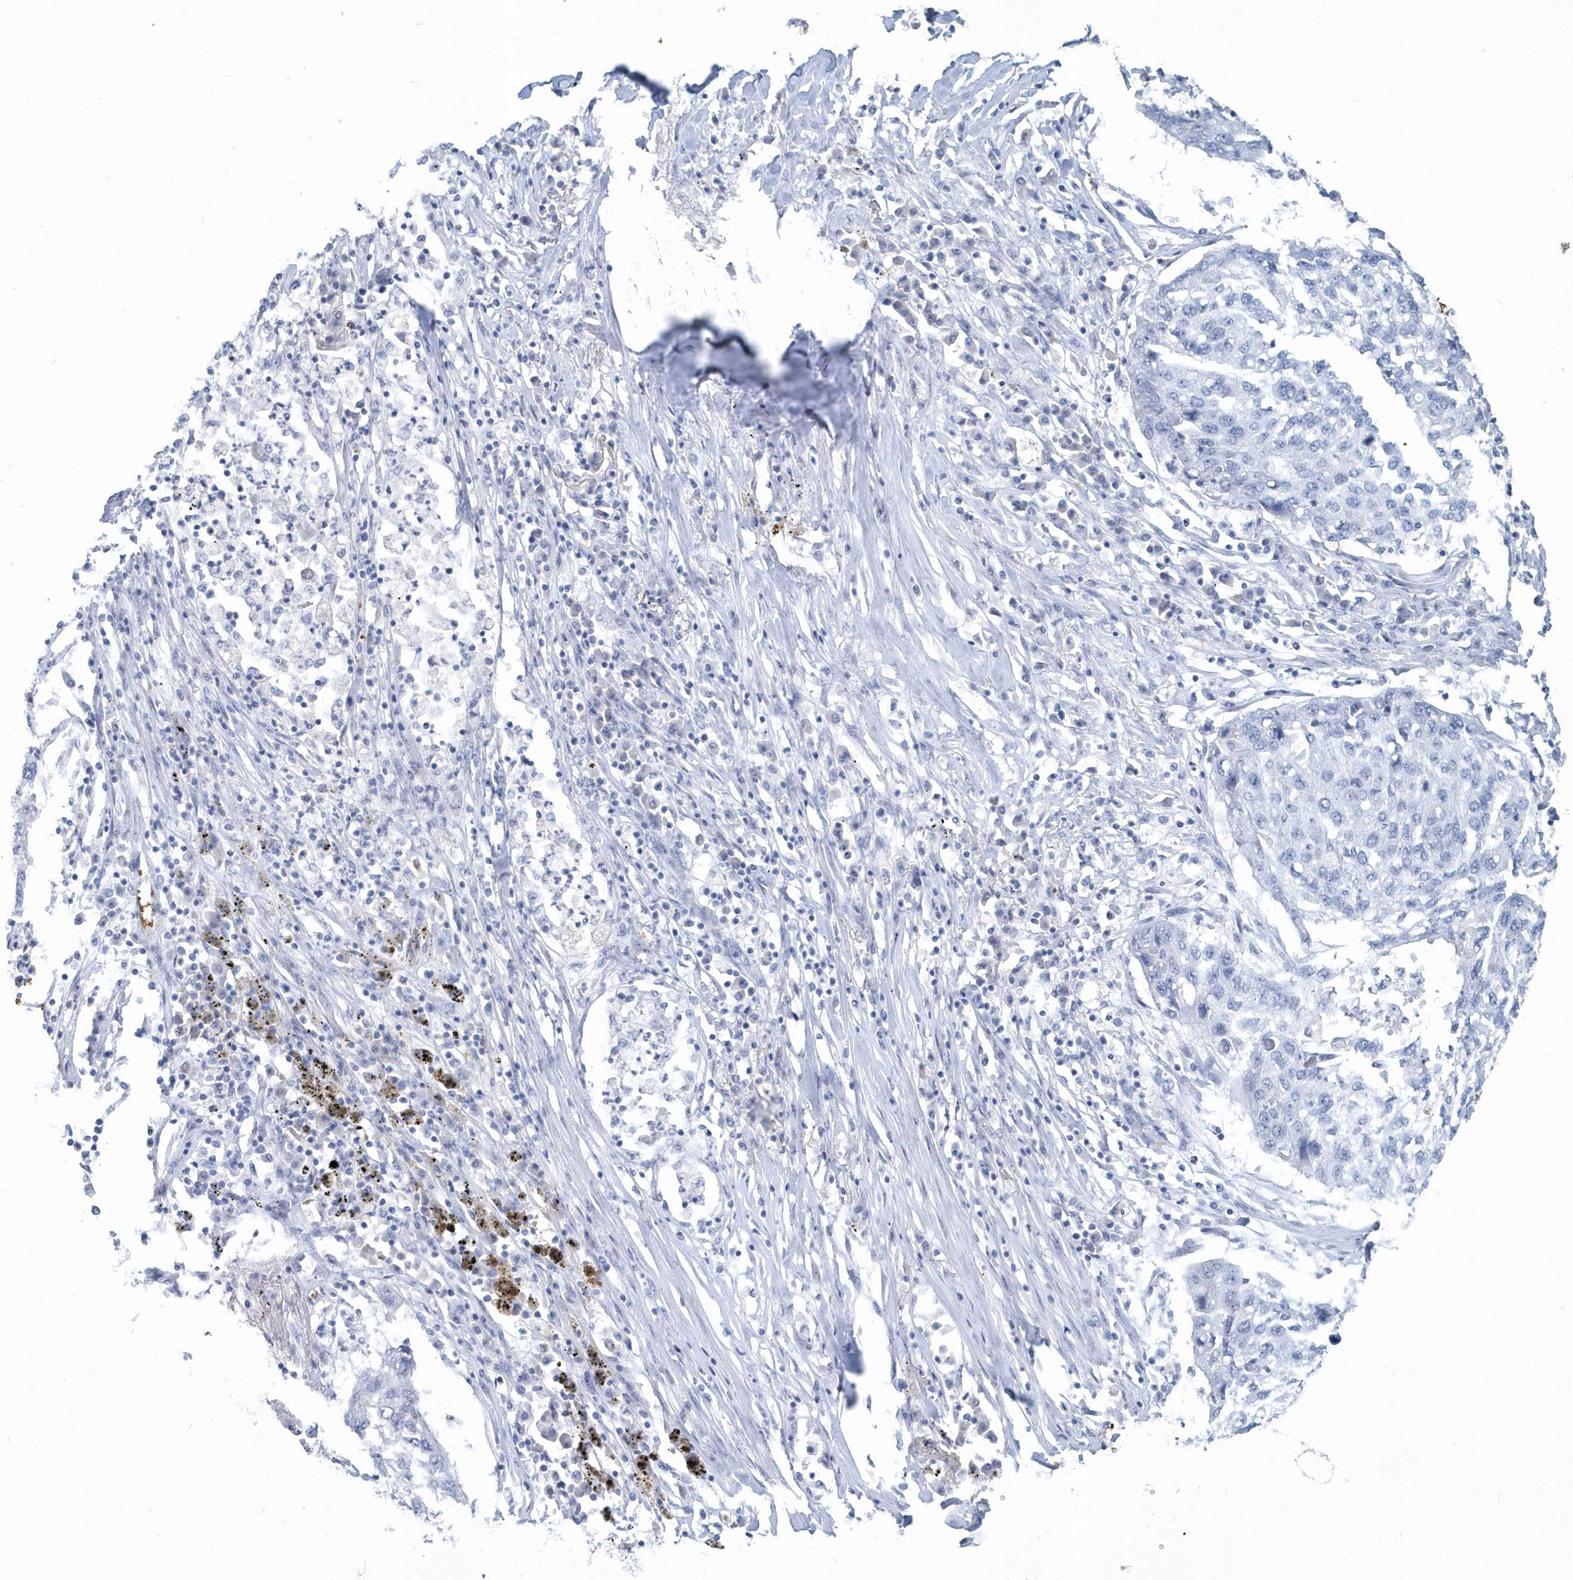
{"staining": {"intensity": "negative", "quantity": "none", "location": "none"}, "tissue": "lung cancer", "cell_type": "Tumor cells", "image_type": "cancer", "snomed": [{"axis": "morphology", "description": "Squamous cell carcinoma, NOS"}, {"axis": "topography", "description": "Lung"}], "caption": "Immunohistochemistry of human lung cancer (squamous cell carcinoma) displays no expression in tumor cells.", "gene": "HBA2", "patient": {"sex": "female", "age": 63}}